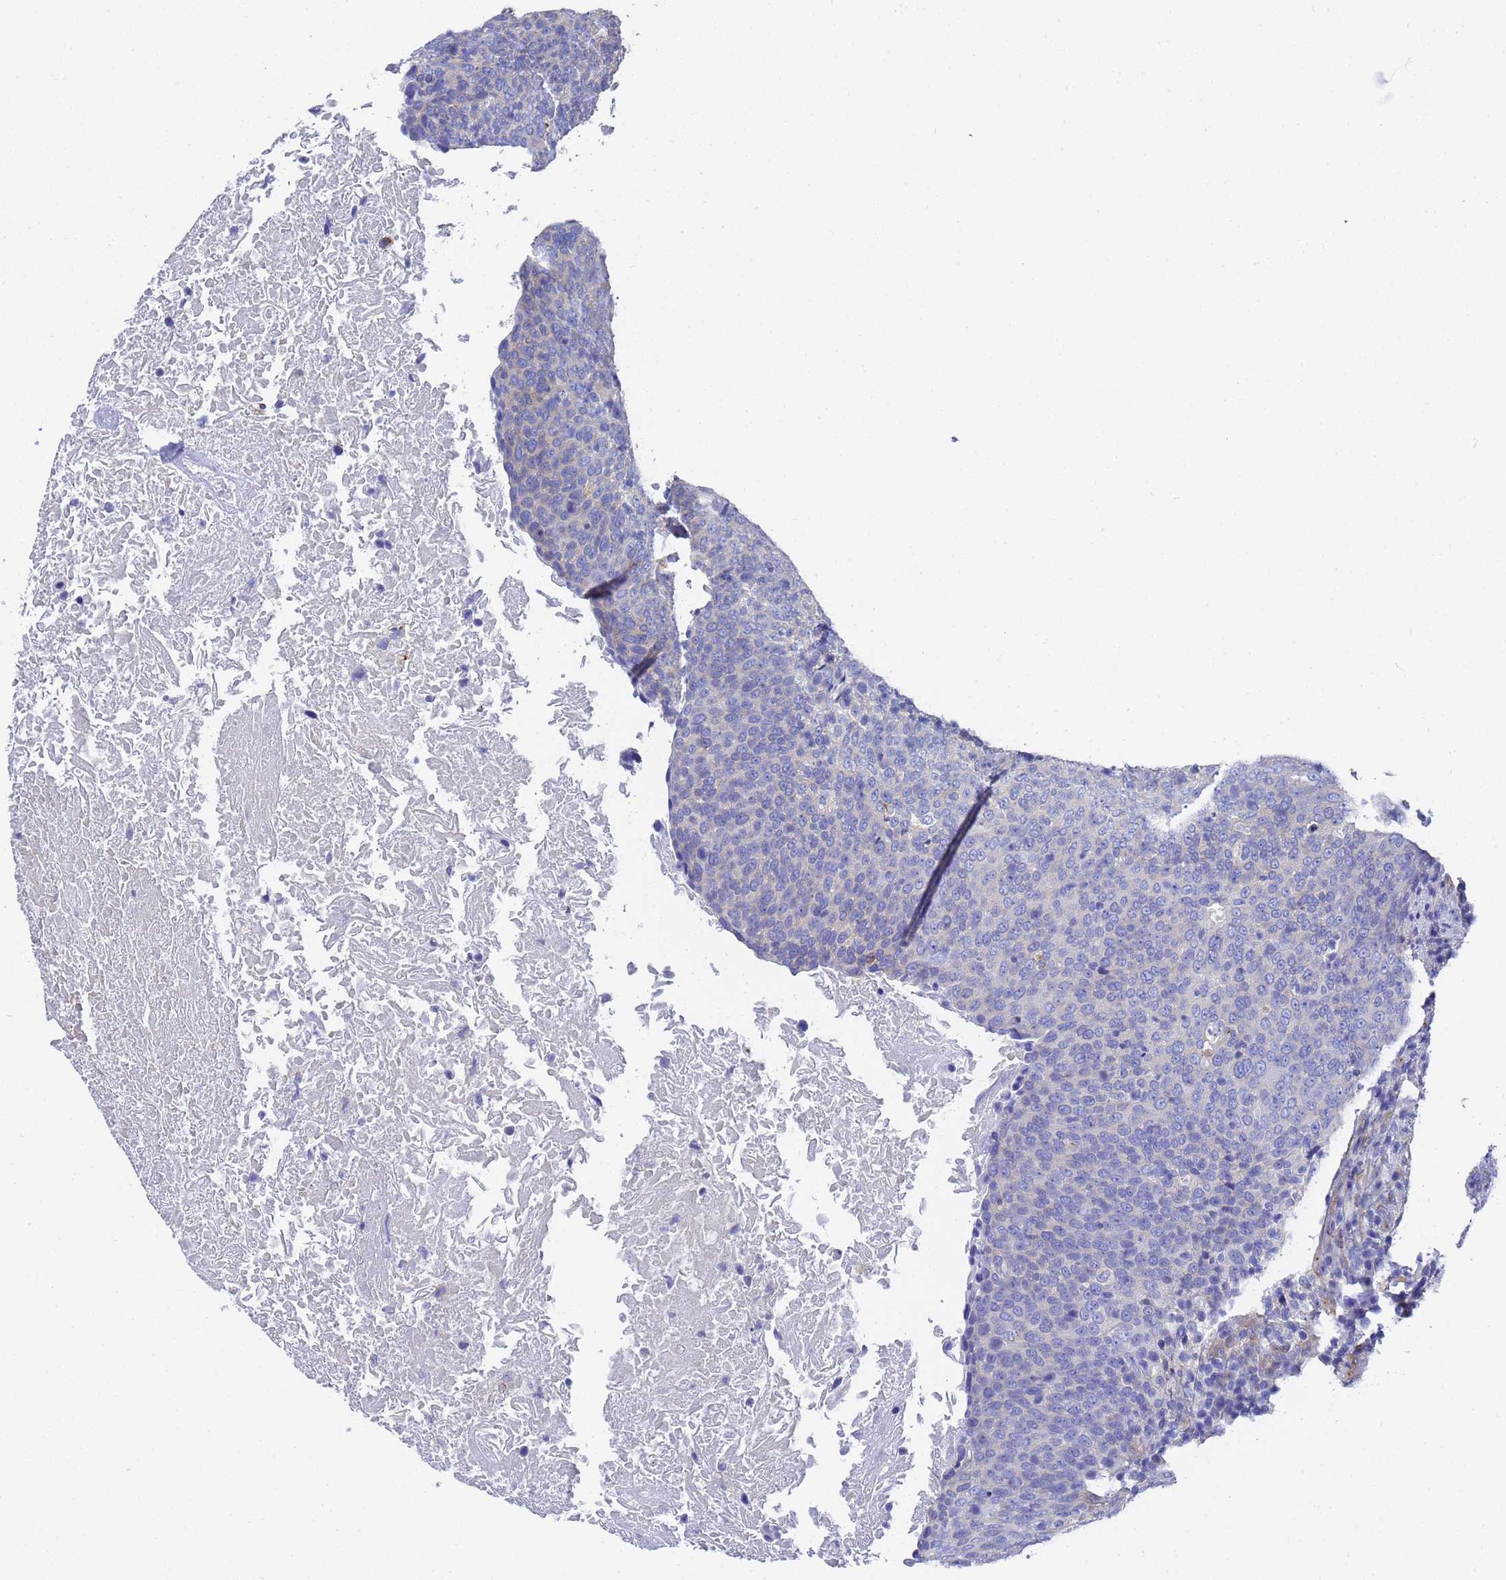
{"staining": {"intensity": "negative", "quantity": "none", "location": "none"}, "tissue": "head and neck cancer", "cell_type": "Tumor cells", "image_type": "cancer", "snomed": [{"axis": "morphology", "description": "Squamous cell carcinoma, NOS"}, {"axis": "morphology", "description": "Squamous cell carcinoma, metastatic, NOS"}, {"axis": "topography", "description": "Lymph node"}, {"axis": "topography", "description": "Head-Neck"}], "caption": "High magnification brightfield microscopy of head and neck cancer (squamous cell carcinoma) stained with DAB (brown) and counterstained with hematoxylin (blue): tumor cells show no significant staining. (DAB (3,3'-diaminobenzidine) immunohistochemistry (IHC) with hematoxylin counter stain).", "gene": "TUBB1", "patient": {"sex": "male", "age": 62}}